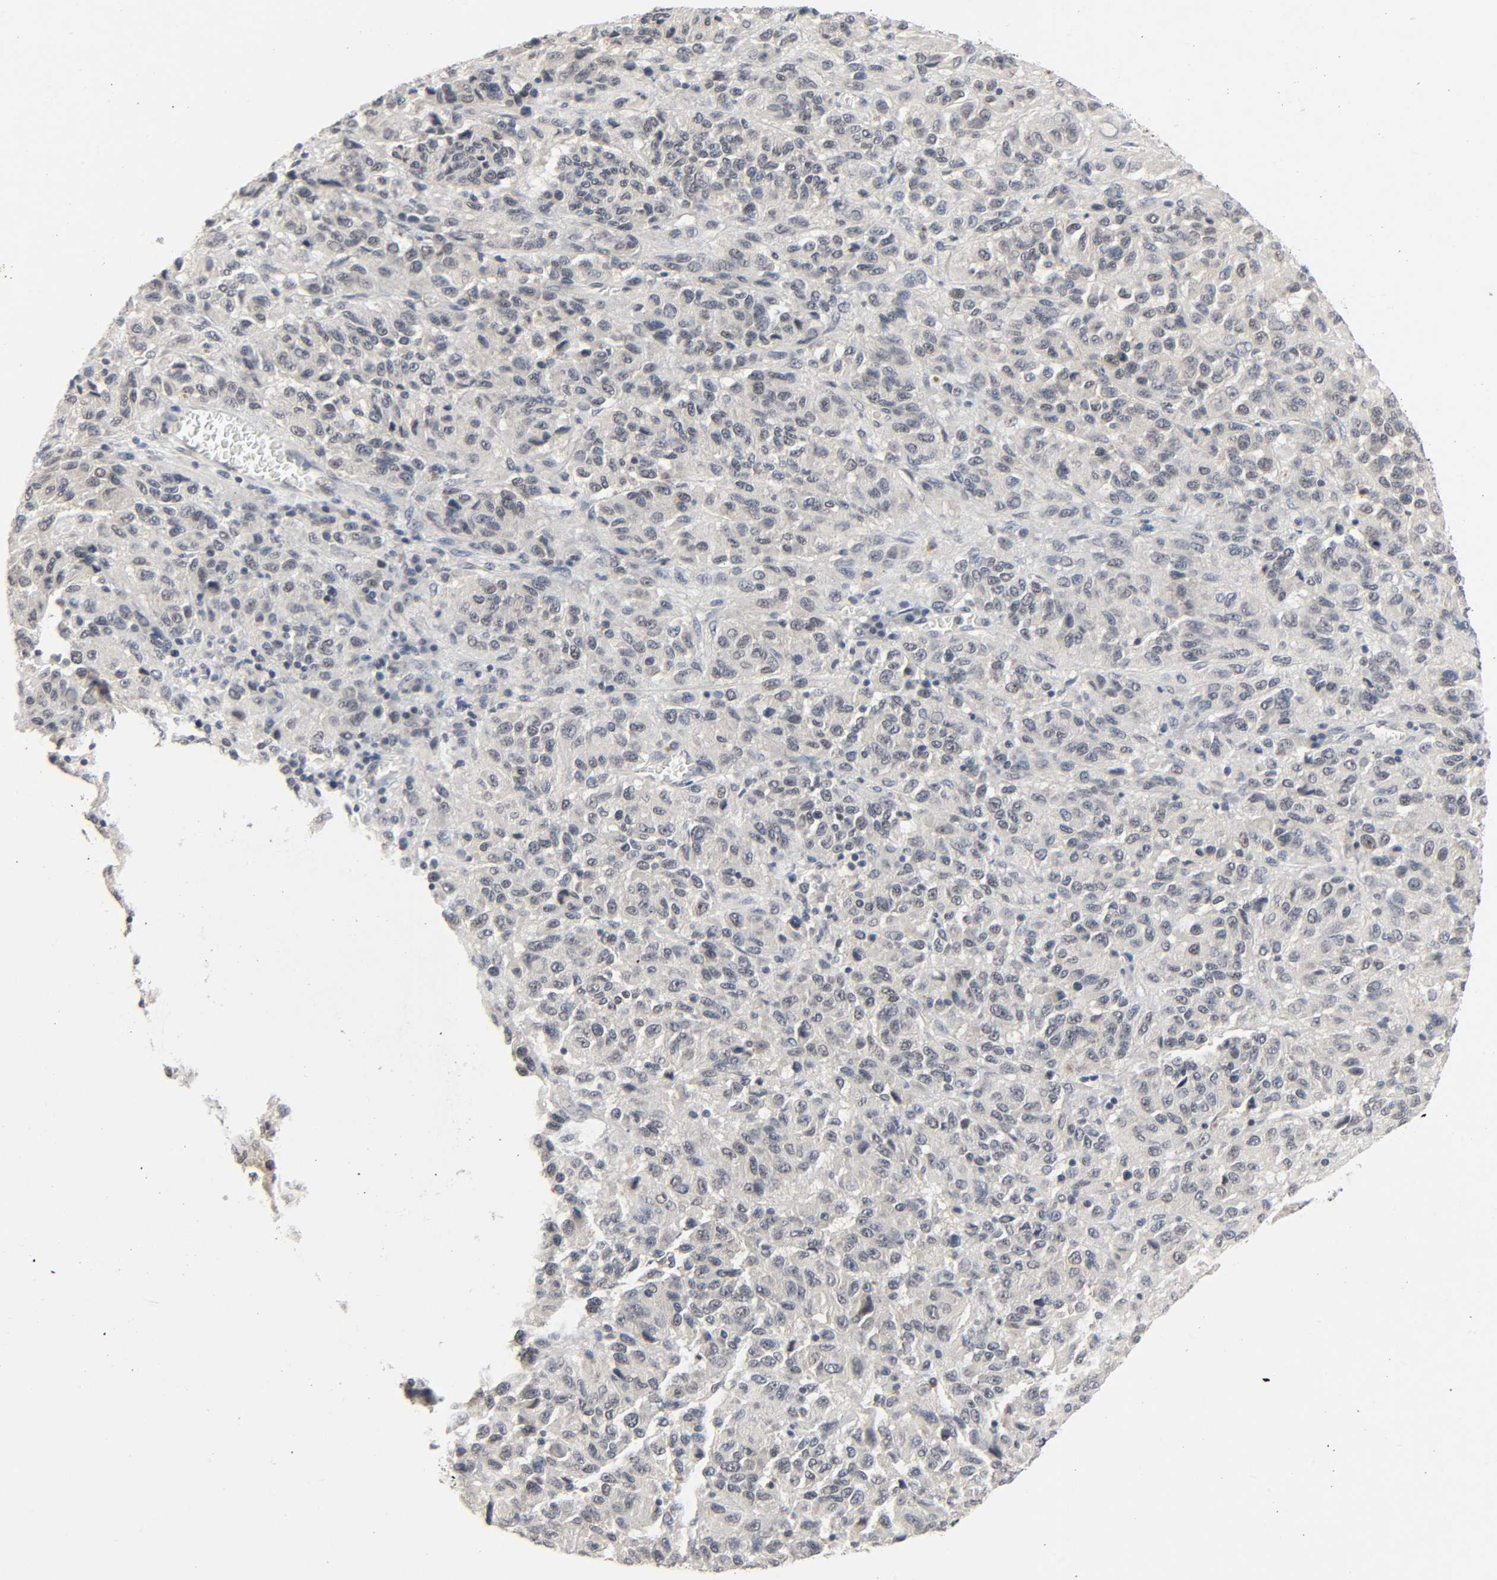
{"staining": {"intensity": "negative", "quantity": "none", "location": "none"}, "tissue": "melanoma", "cell_type": "Tumor cells", "image_type": "cancer", "snomed": [{"axis": "morphology", "description": "Malignant melanoma, Metastatic site"}, {"axis": "topography", "description": "Lung"}], "caption": "Immunohistochemical staining of human melanoma demonstrates no significant expression in tumor cells.", "gene": "MAPKAPK5", "patient": {"sex": "male", "age": 64}}